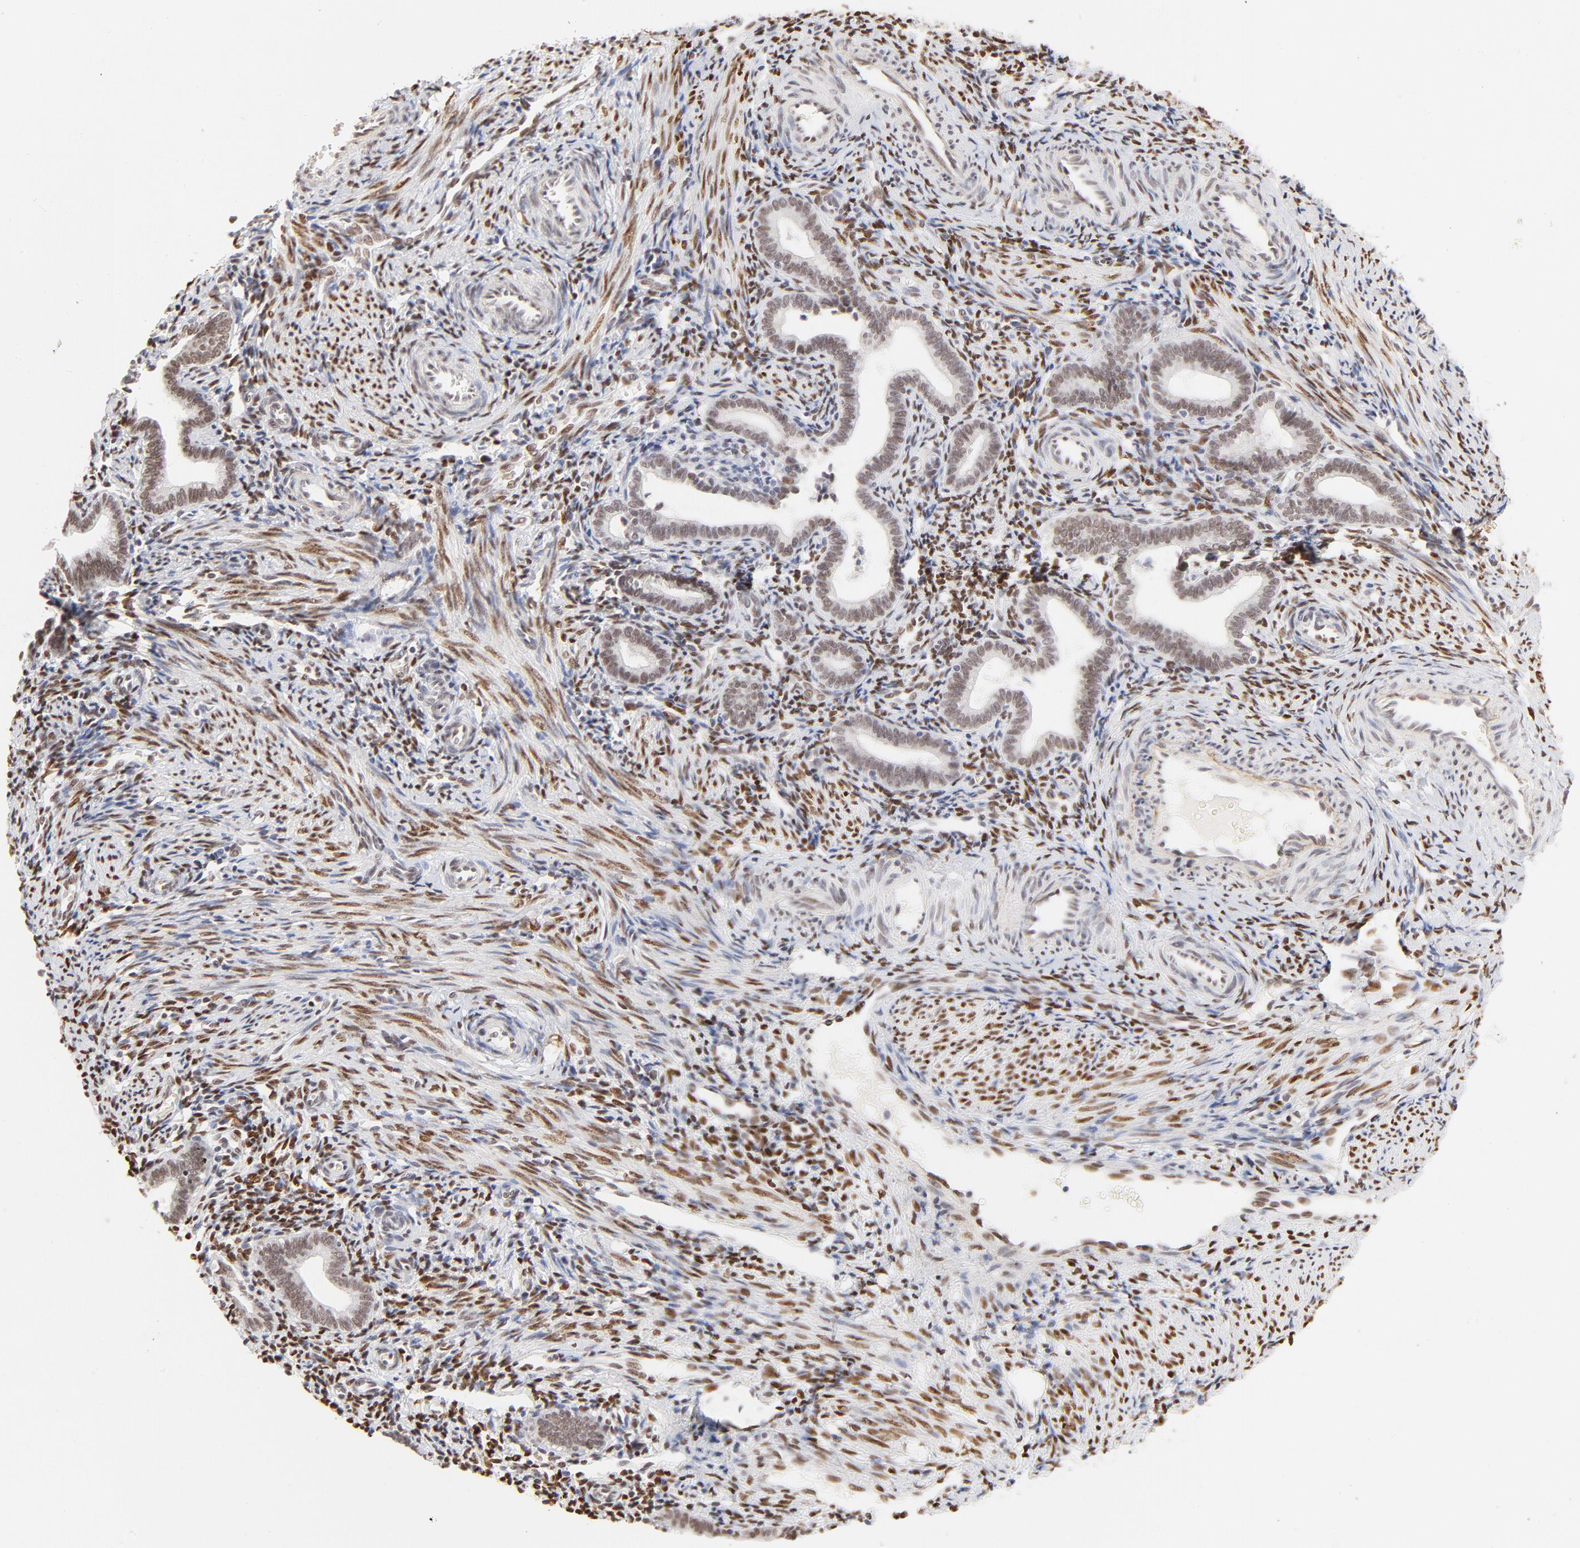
{"staining": {"intensity": "strong", "quantity": ">75%", "location": "nuclear"}, "tissue": "endometrium", "cell_type": "Cells in endometrial stroma", "image_type": "normal", "snomed": [{"axis": "morphology", "description": "Normal tissue, NOS"}, {"axis": "topography", "description": "Uterus"}, {"axis": "topography", "description": "Endometrium"}], "caption": "This histopathology image exhibits normal endometrium stained with immunohistochemistry (IHC) to label a protein in brown. The nuclear of cells in endometrial stroma show strong positivity for the protein. Nuclei are counter-stained blue.", "gene": "PBX1", "patient": {"sex": "female", "age": 33}}